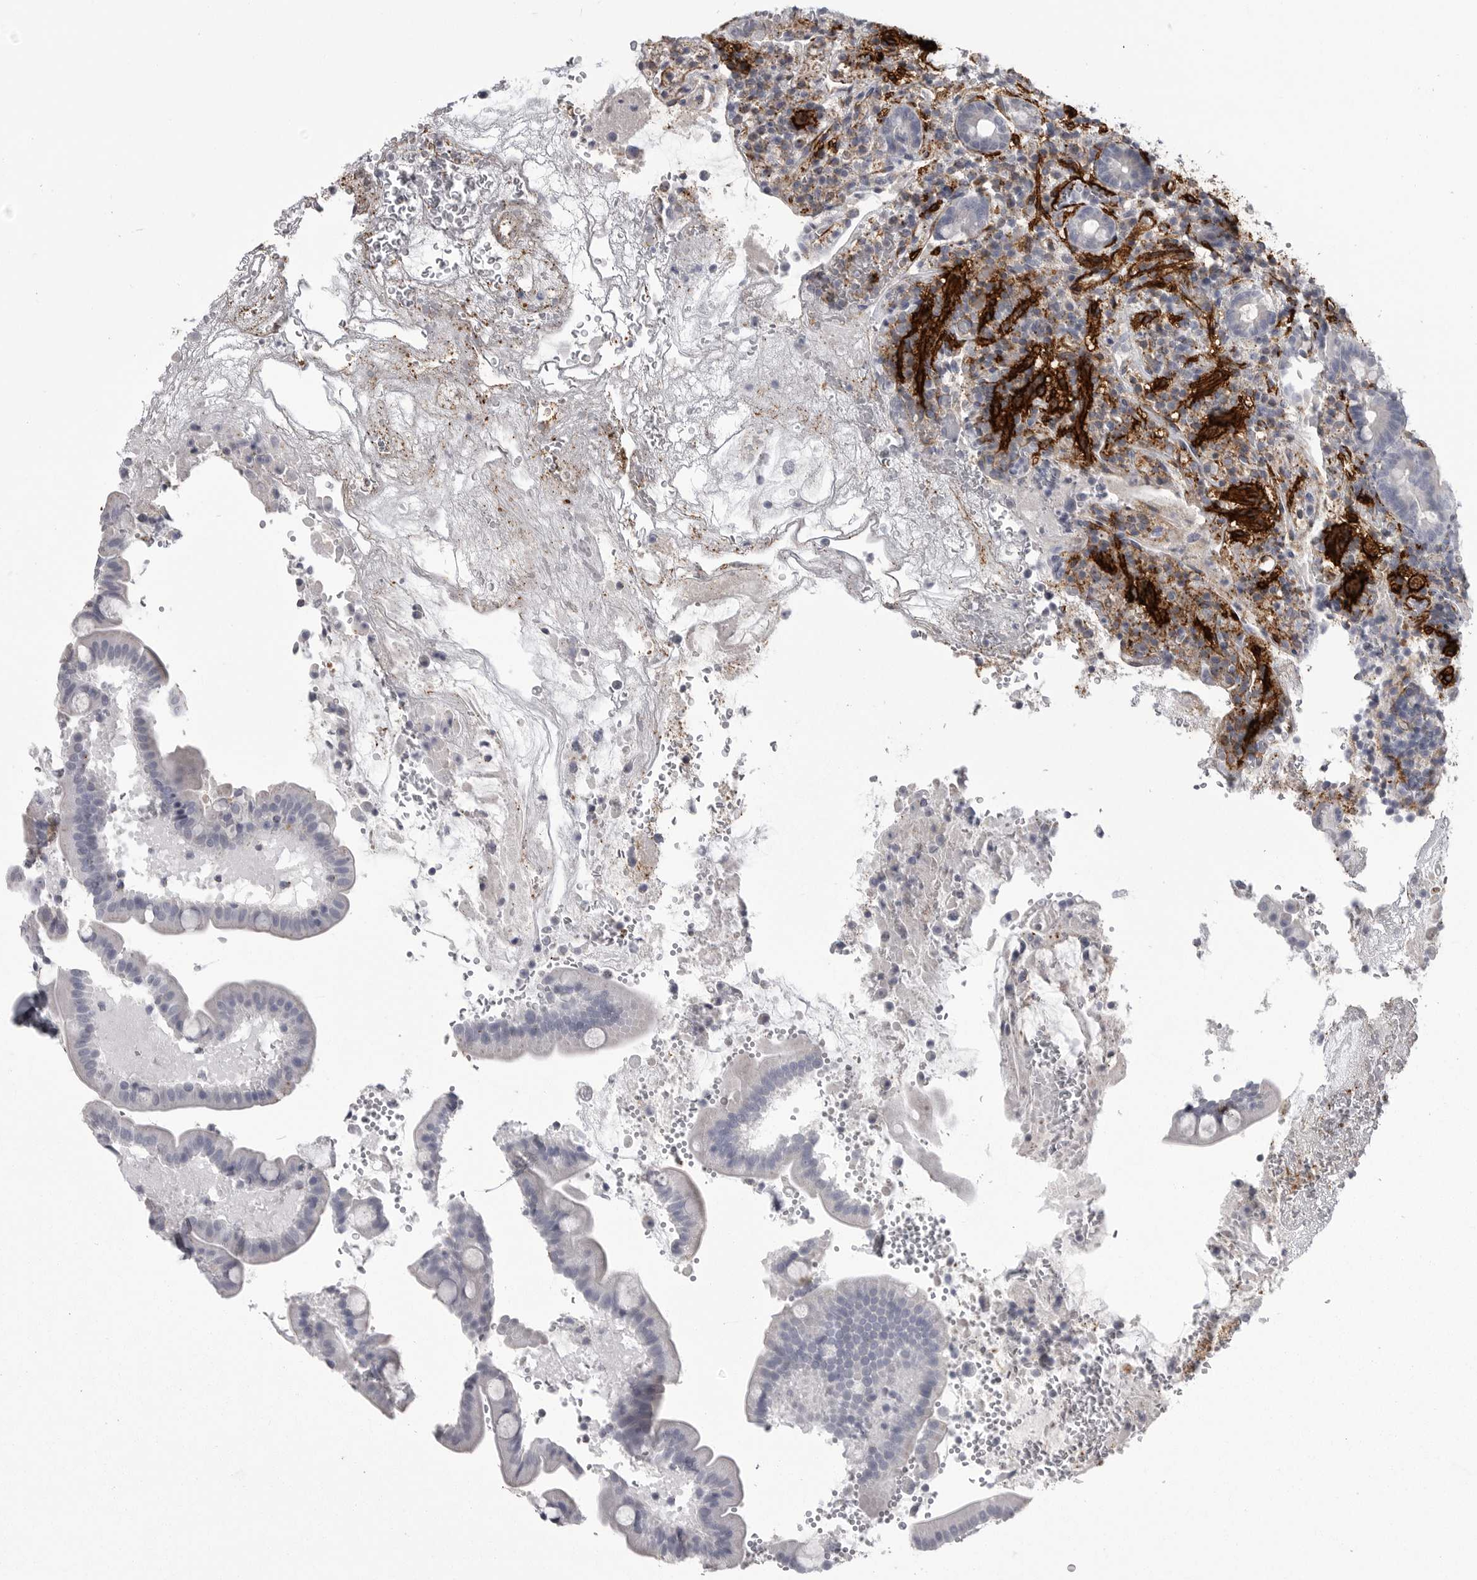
{"staining": {"intensity": "negative", "quantity": "none", "location": "none"}, "tissue": "duodenum", "cell_type": "Glandular cells", "image_type": "normal", "snomed": [{"axis": "morphology", "description": "Normal tissue, NOS"}, {"axis": "topography", "description": "Duodenum"}], "caption": "The micrograph demonstrates no significant expression in glandular cells of duodenum.", "gene": "AOC3", "patient": {"sex": "male", "age": 54}}